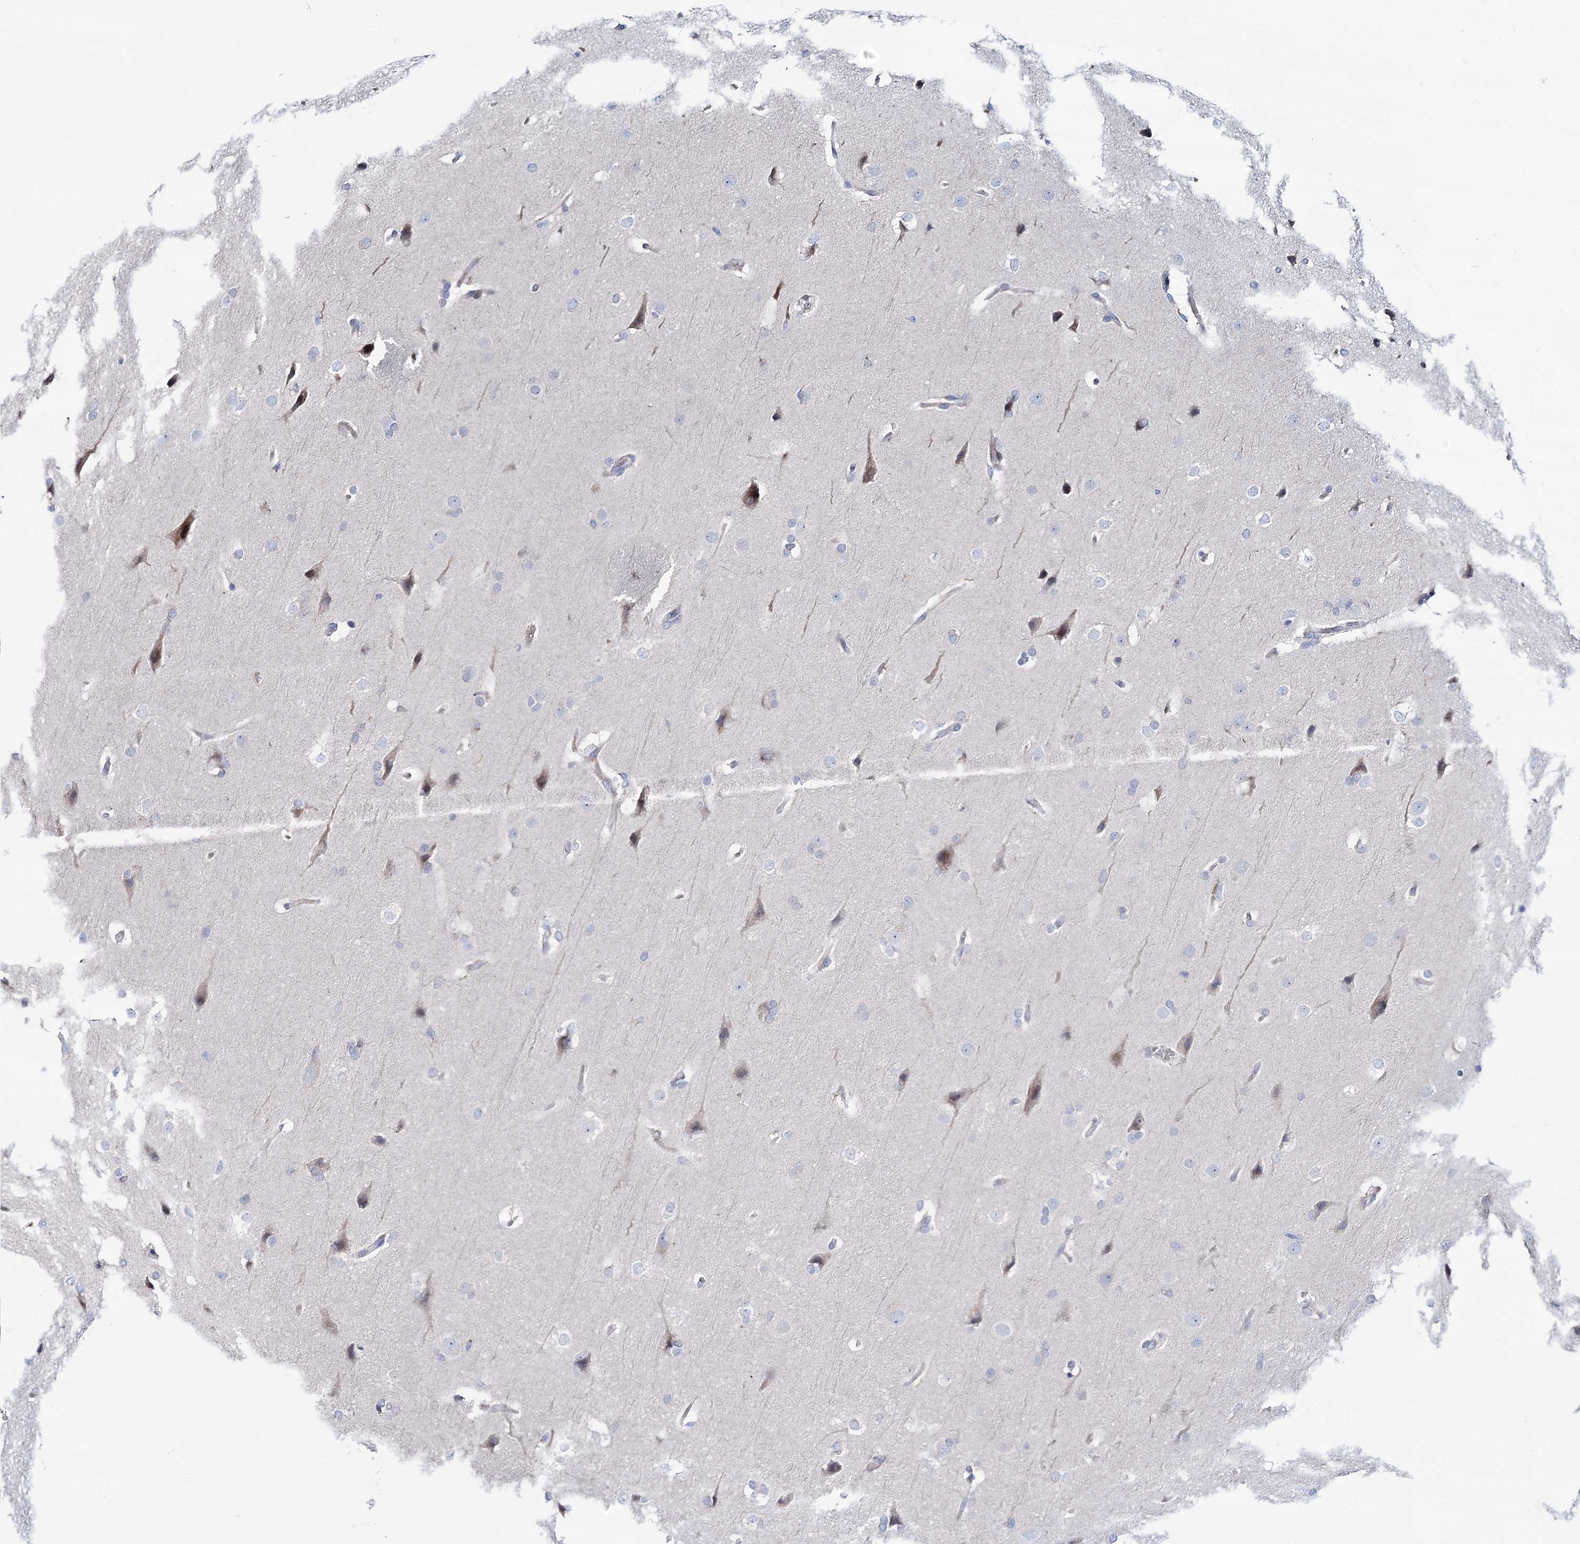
{"staining": {"intensity": "negative", "quantity": "none", "location": "none"}, "tissue": "glioma", "cell_type": "Tumor cells", "image_type": "cancer", "snomed": [{"axis": "morphology", "description": "Glioma, malignant, Low grade"}, {"axis": "topography", "description": "Brain"}], "caption": "This is a histopathology image of immunohistochemistry staining of malignant low-grade glioma, which shows no expression in tumor cells.", "gene": "CPLANE1", "patient": {"sex": "female", "age": 37}}